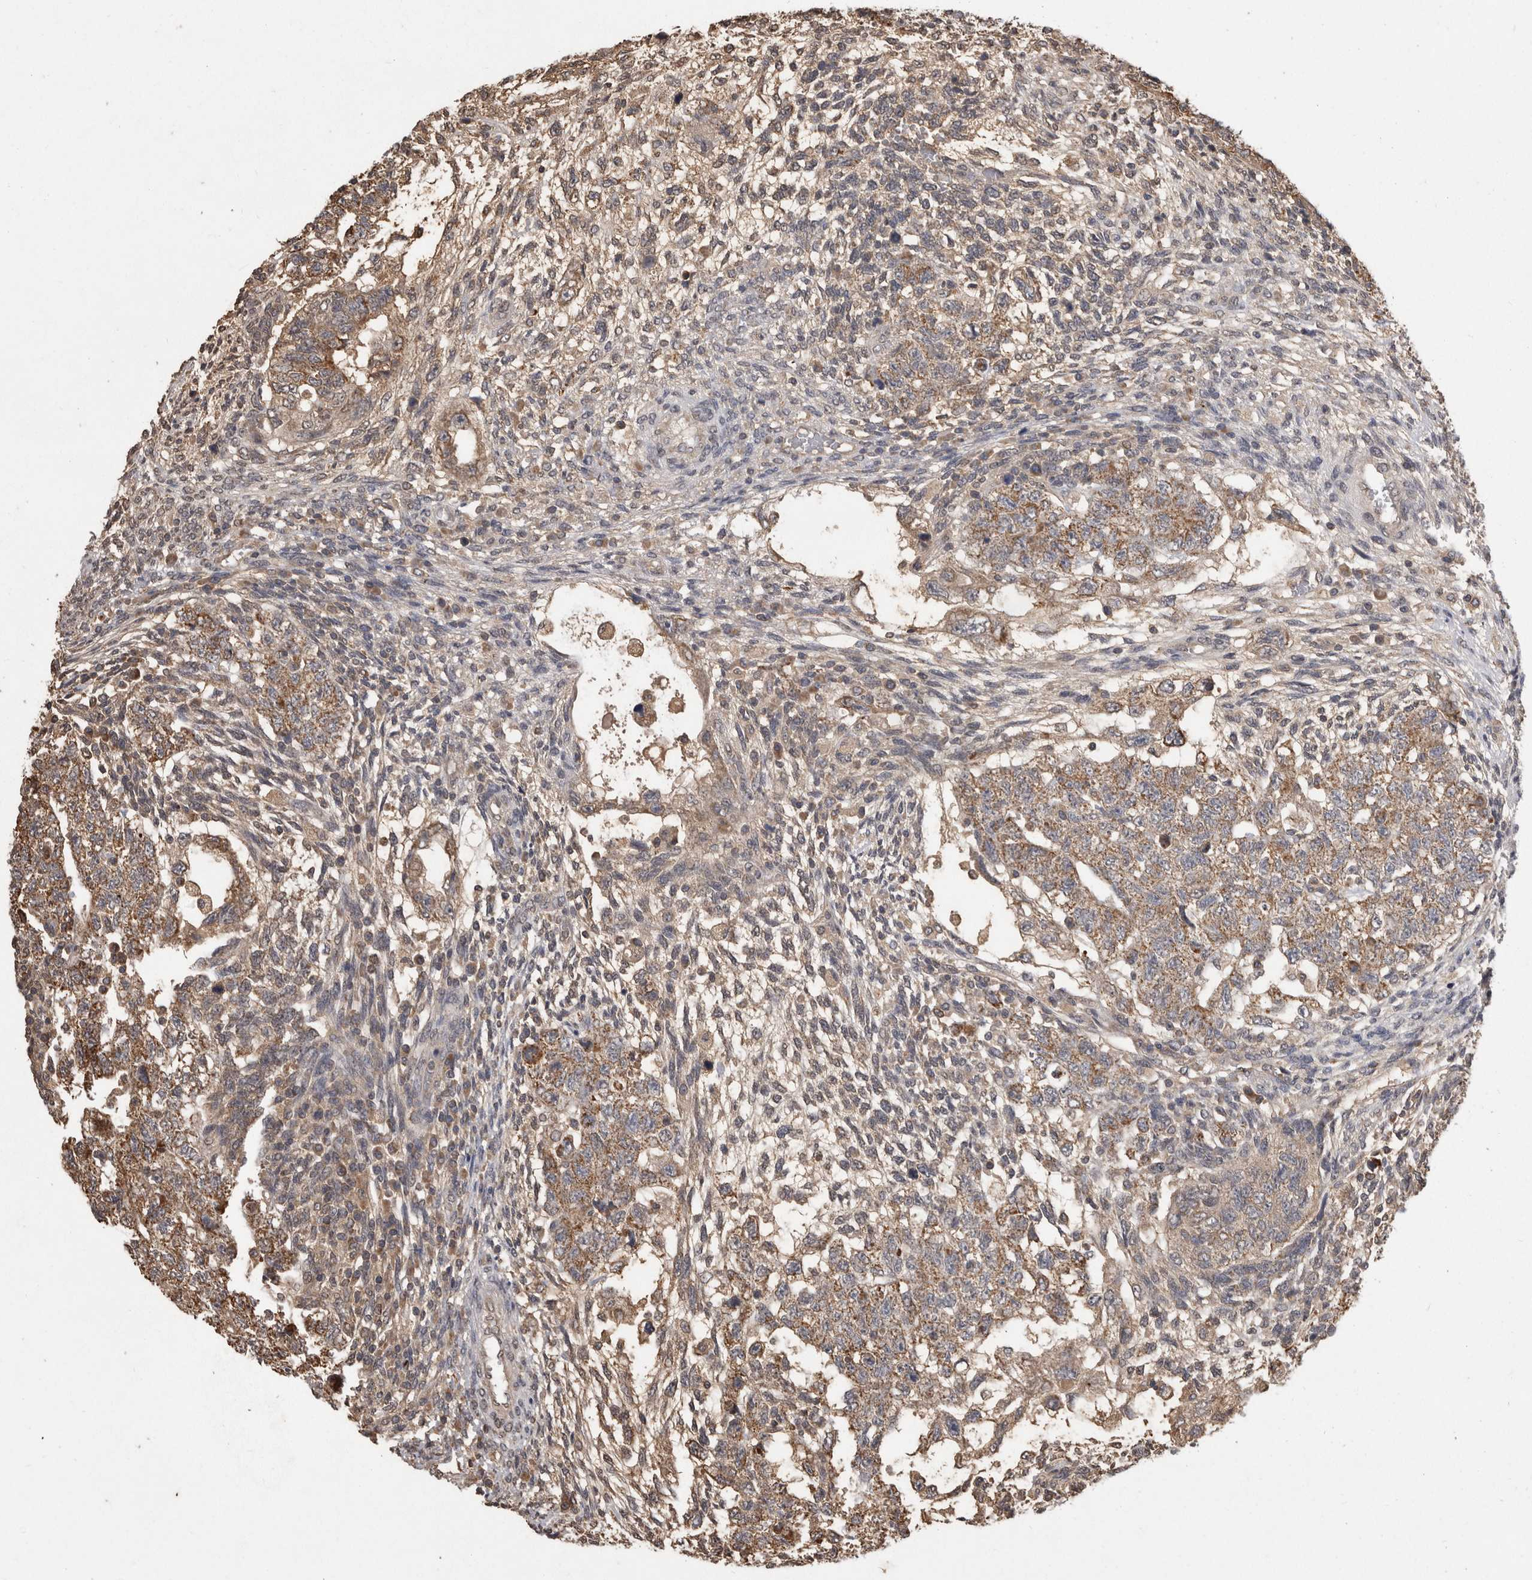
{"staining": {"intensity": "moderate", "quantity": ">75%", "location": "cytoplasmic/membranous"}, "tissue": "testis cancer", "cell_type": "Tumor cells", "image_type": "cancer", "snomed": [{"axis": "morphology", "description": "Normal tissue, NOS"}, {"axis": "morphology", "description": "Carcinoma, Embryonal, NOS"}, {"axis": "topography", "description": "Testis"}], "caption": "Moderate cytoplasmic/membranous expression is identified in about >75% of tumor cells in testis cancer (embryonal carcinoma).", "gene": "PREP", "patient": {"sex": "male", "age": 36}}